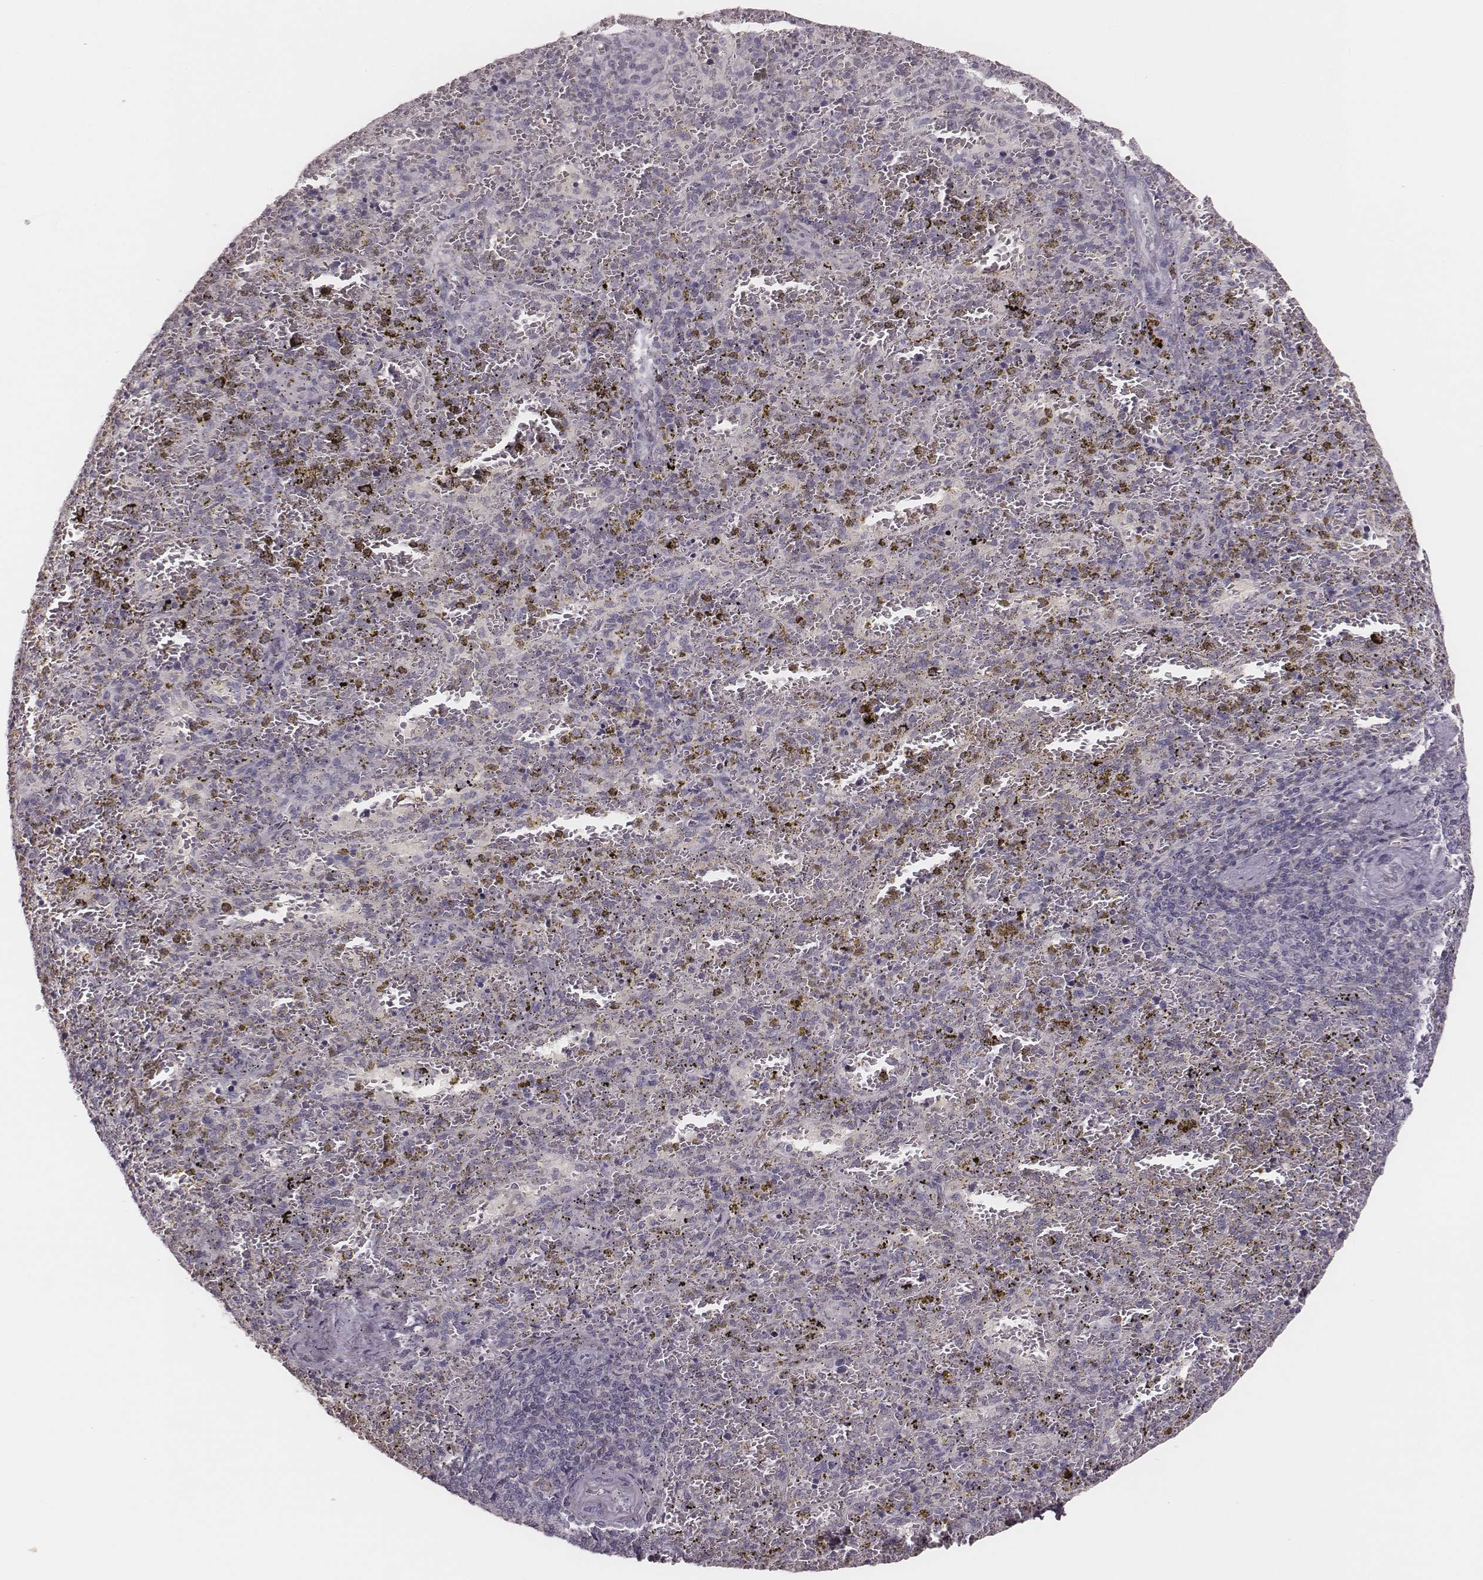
{"staining": {"intensity": "negative", "quantity": "none", "location": "none"}, "tissue": "spleen", "cell_type": "Cells in red pulp", "image_type": "normal", "snomed": [{"axis": "morphology", "description": "Normal tissue, NOS"}, {"axis": "topography", "description": "Spleen"}], "caption": "An immunohistochemistry (IHC) micrograph of unremarkable spleen is shown. There is no staining in cells in red pulp of spleen.", "gene": "MSX1", "patient": {"sex": "female", "age": 50}}